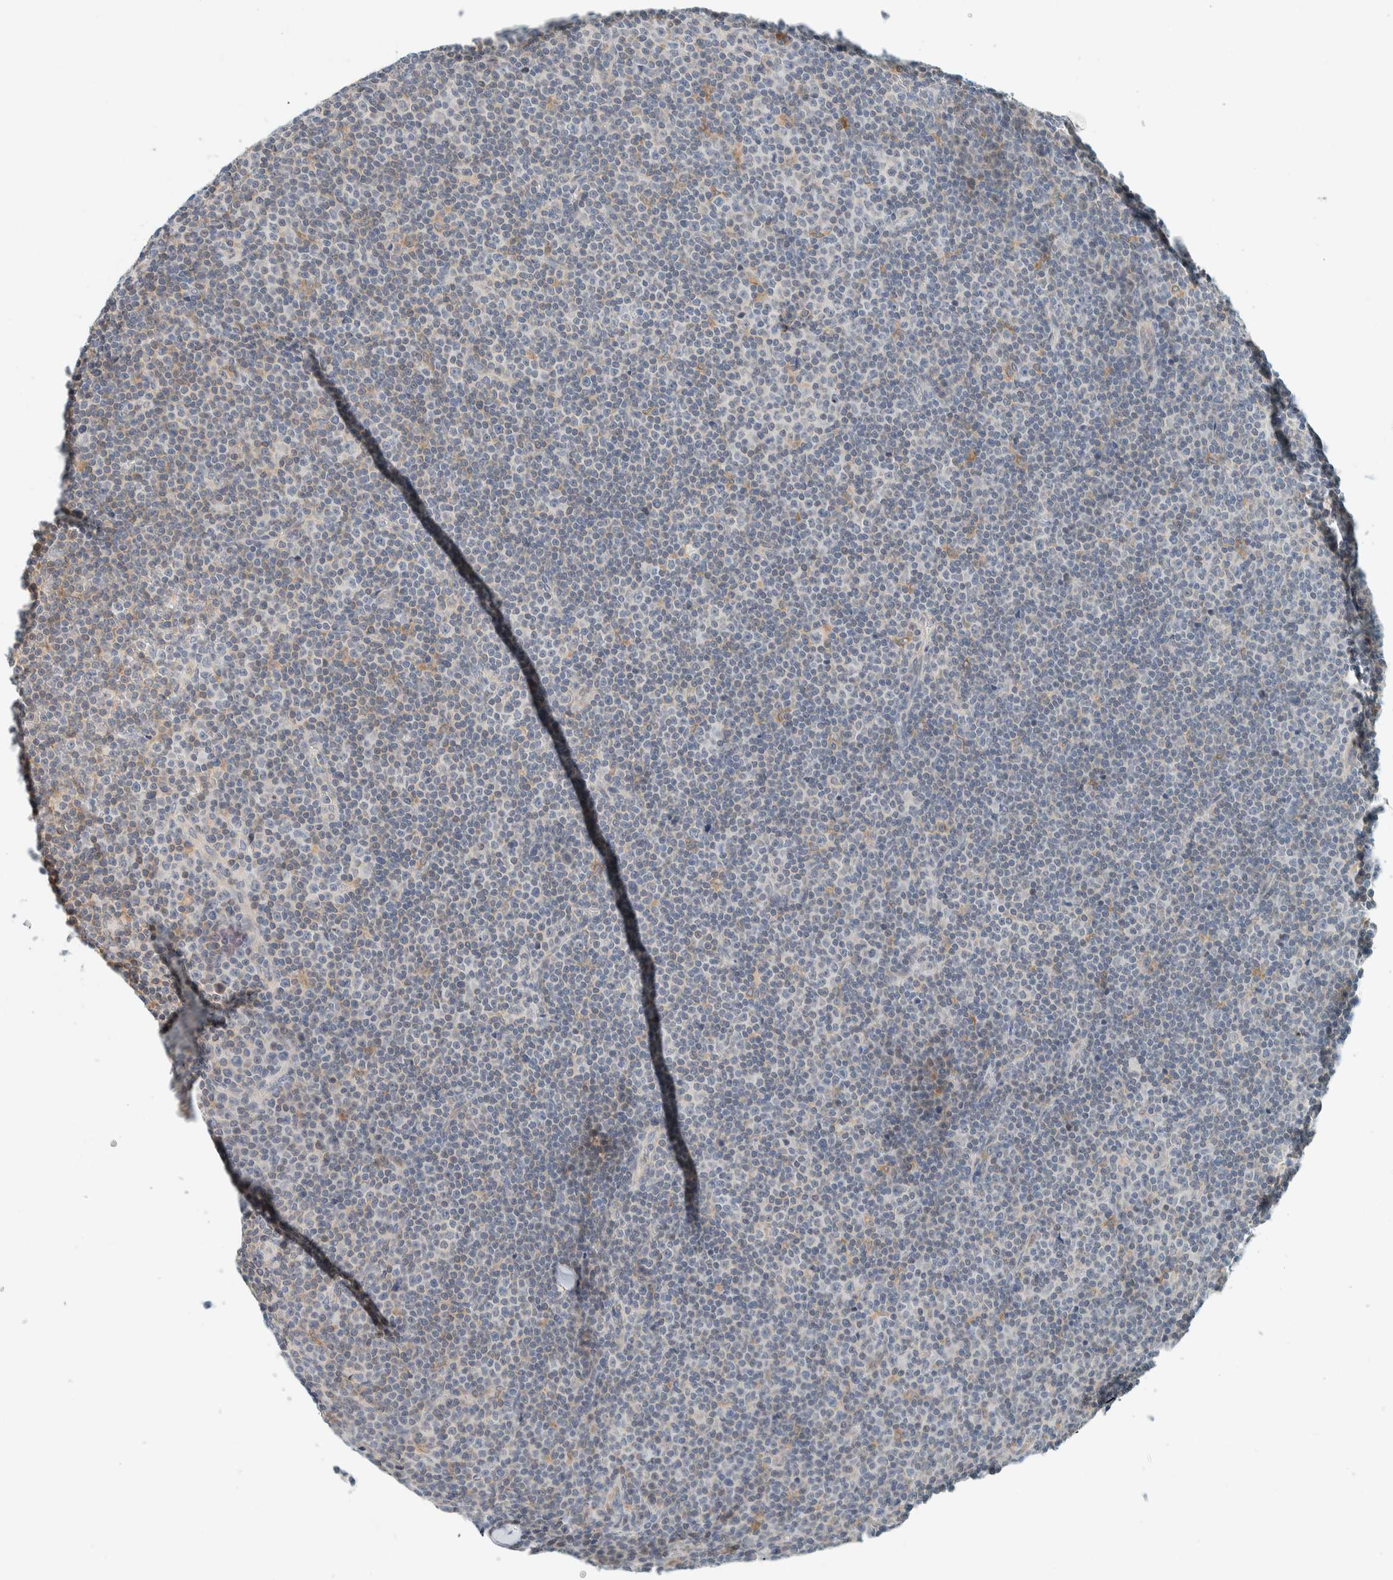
{"staining": {"intensity": "negative", "quantity": "none", "location": "none"}, "tissue": "lymphoma", "cell_type": "Tumor cells", "image_type": "cancer", "snomed": [{"axis": "morphology", "description": "Malignant lymphoma, non-Hodgkin's type, Low grade"}, {"axis": "topography", "description": "Lymph node"}], "caption": "Histopathology image shows no protein staining in tumor cells of low-grade malignant lymphoma, non-Hodgkin's type tissue. (DAB (3,3'-diaminobenzidine) immunohistochemistry with hematoxylin counter stain).", "gene": "SUMF2", "patient": {"sex": "female", "age": 67}}